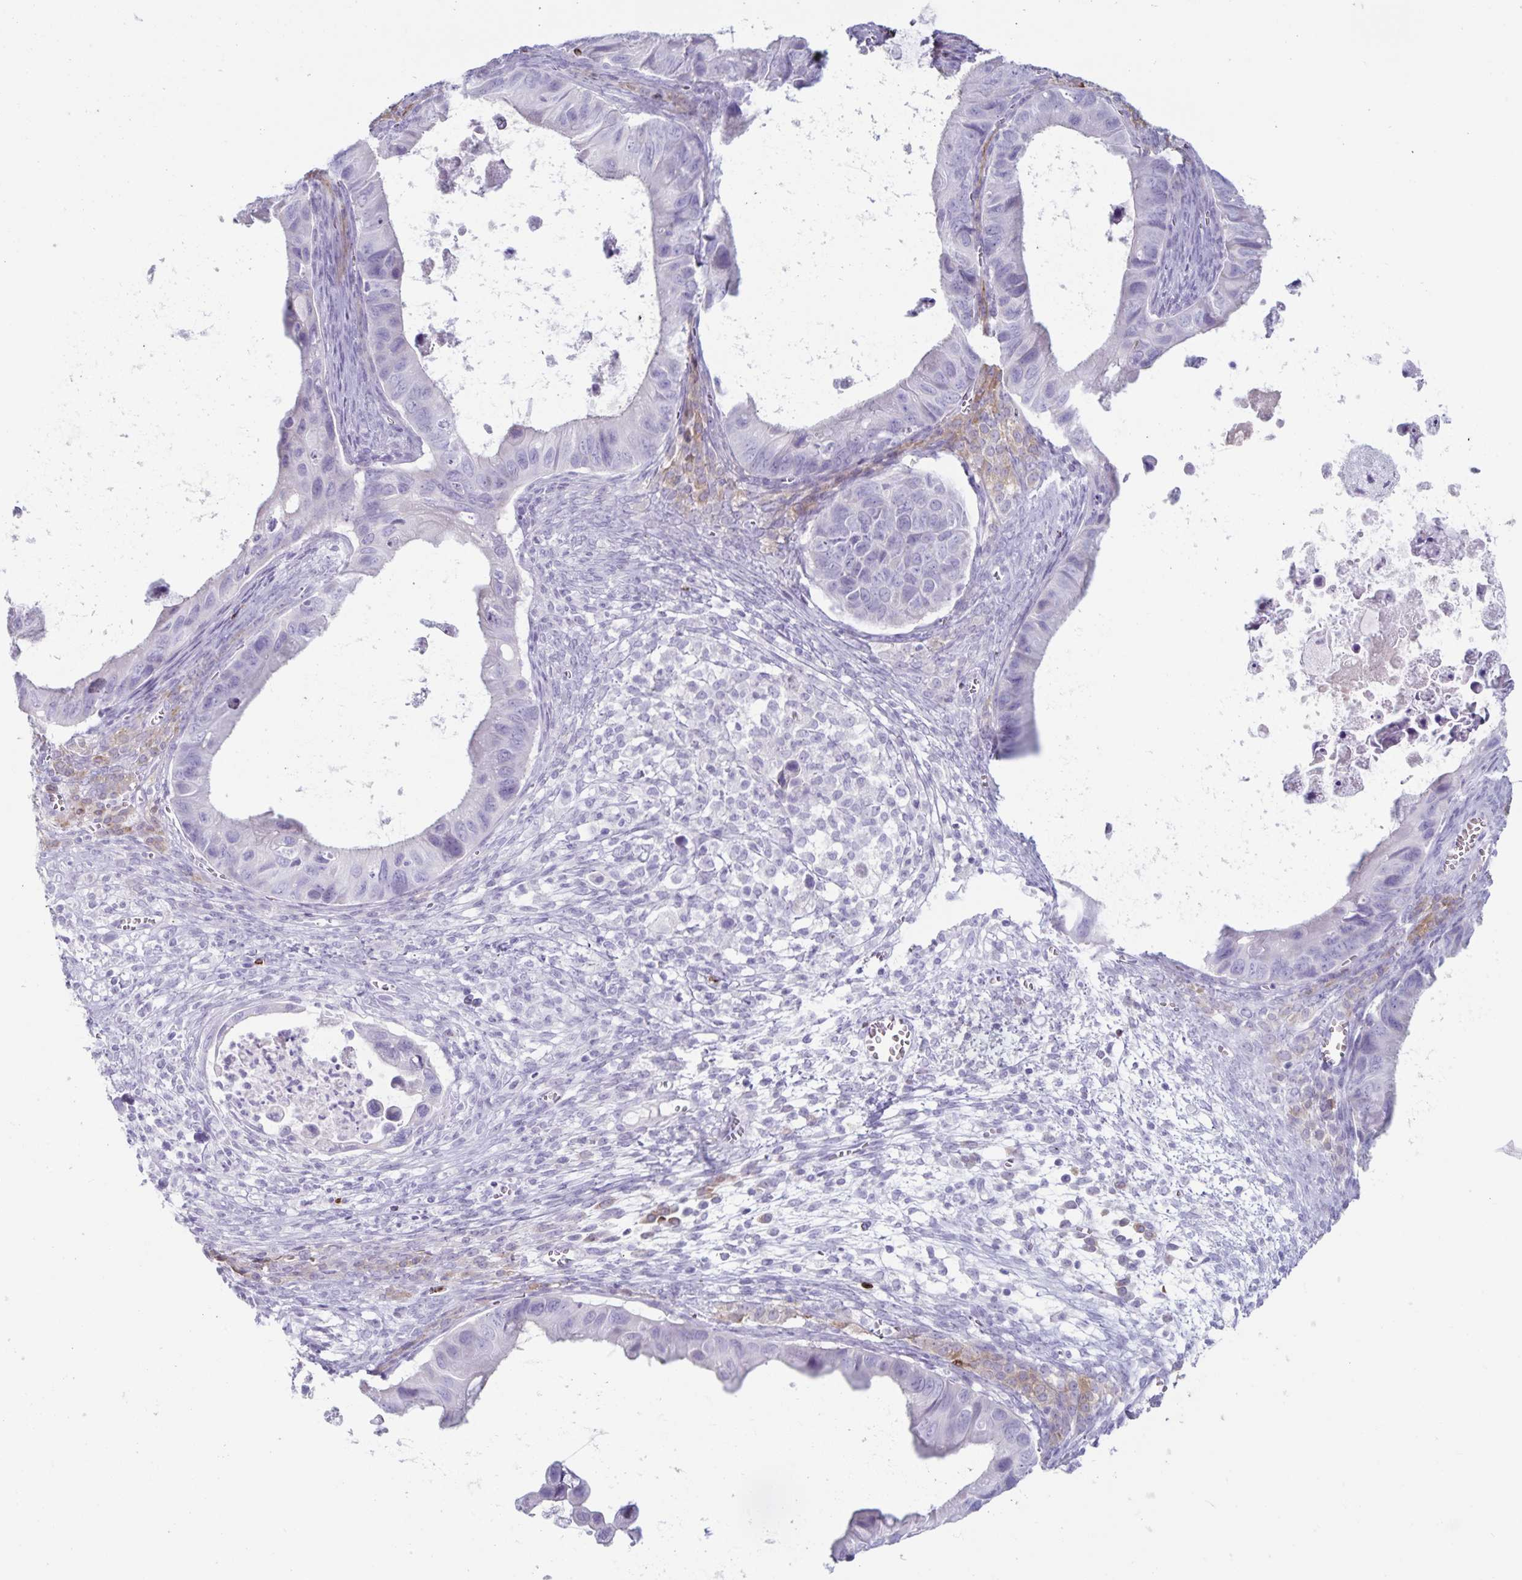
{"staining": {"intensity": "negative", "quantity": "none", "location": "none"}, "tissue": "ovarian cancer", "cell_type": "Tumor cells", "image_type": "cancer", "snomed": [{"axis": "morphology", "description": "Cystadenocarcinoma, mucinous, NOS"}, {"axis": "topography", "description": "Ovary"}], "caption": "A histopathology image of human ovarian mucinous cystadenocarcinoma is negative for staining in tumor cells.", "gene": "GNLY", "patient": {"sex": "female", "age": 64}}